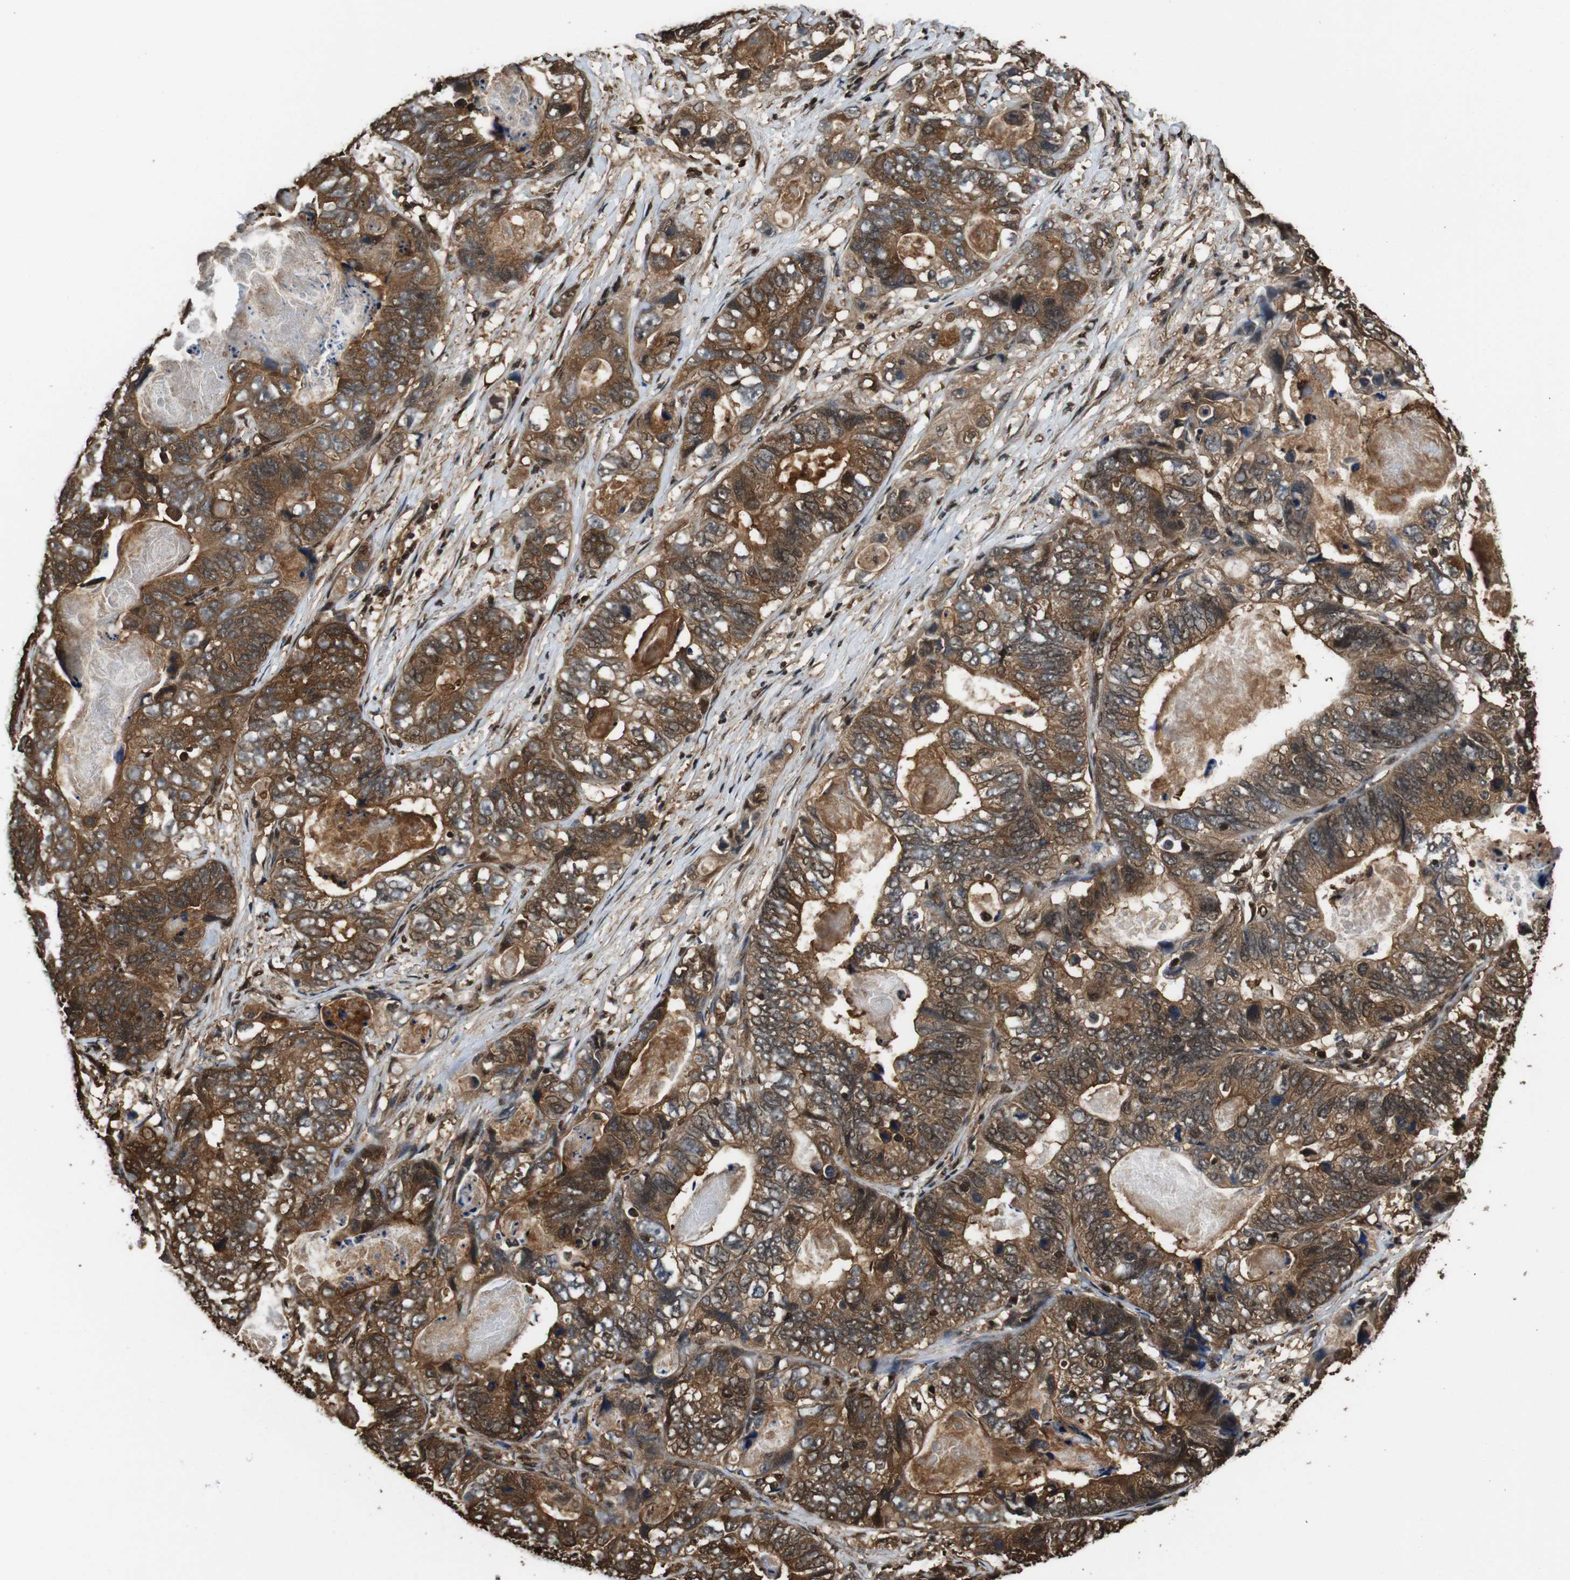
{"staining": {"intensity": "moderate", "quantity": ">75%", "location": "cytoplasmic/membranous,nuclear"}, "tissue": "stomach cancer", "cell_type": "Tumor cells", "image_type": "cancer", "snomed": [{"axis": "morphology", "description": "Adenocarcinoma, NOS"}, {"axis": "topography", "description": "Stomach"}], "caption": "Protein analysis of adenocarcinoma (stomach) tissue demonstrates moderate cytoplasmic/membranous and nuclear expression in about >75% of tumor cells.", "gene": "VCP", "patient": {"sex": "female", "age": 89}}